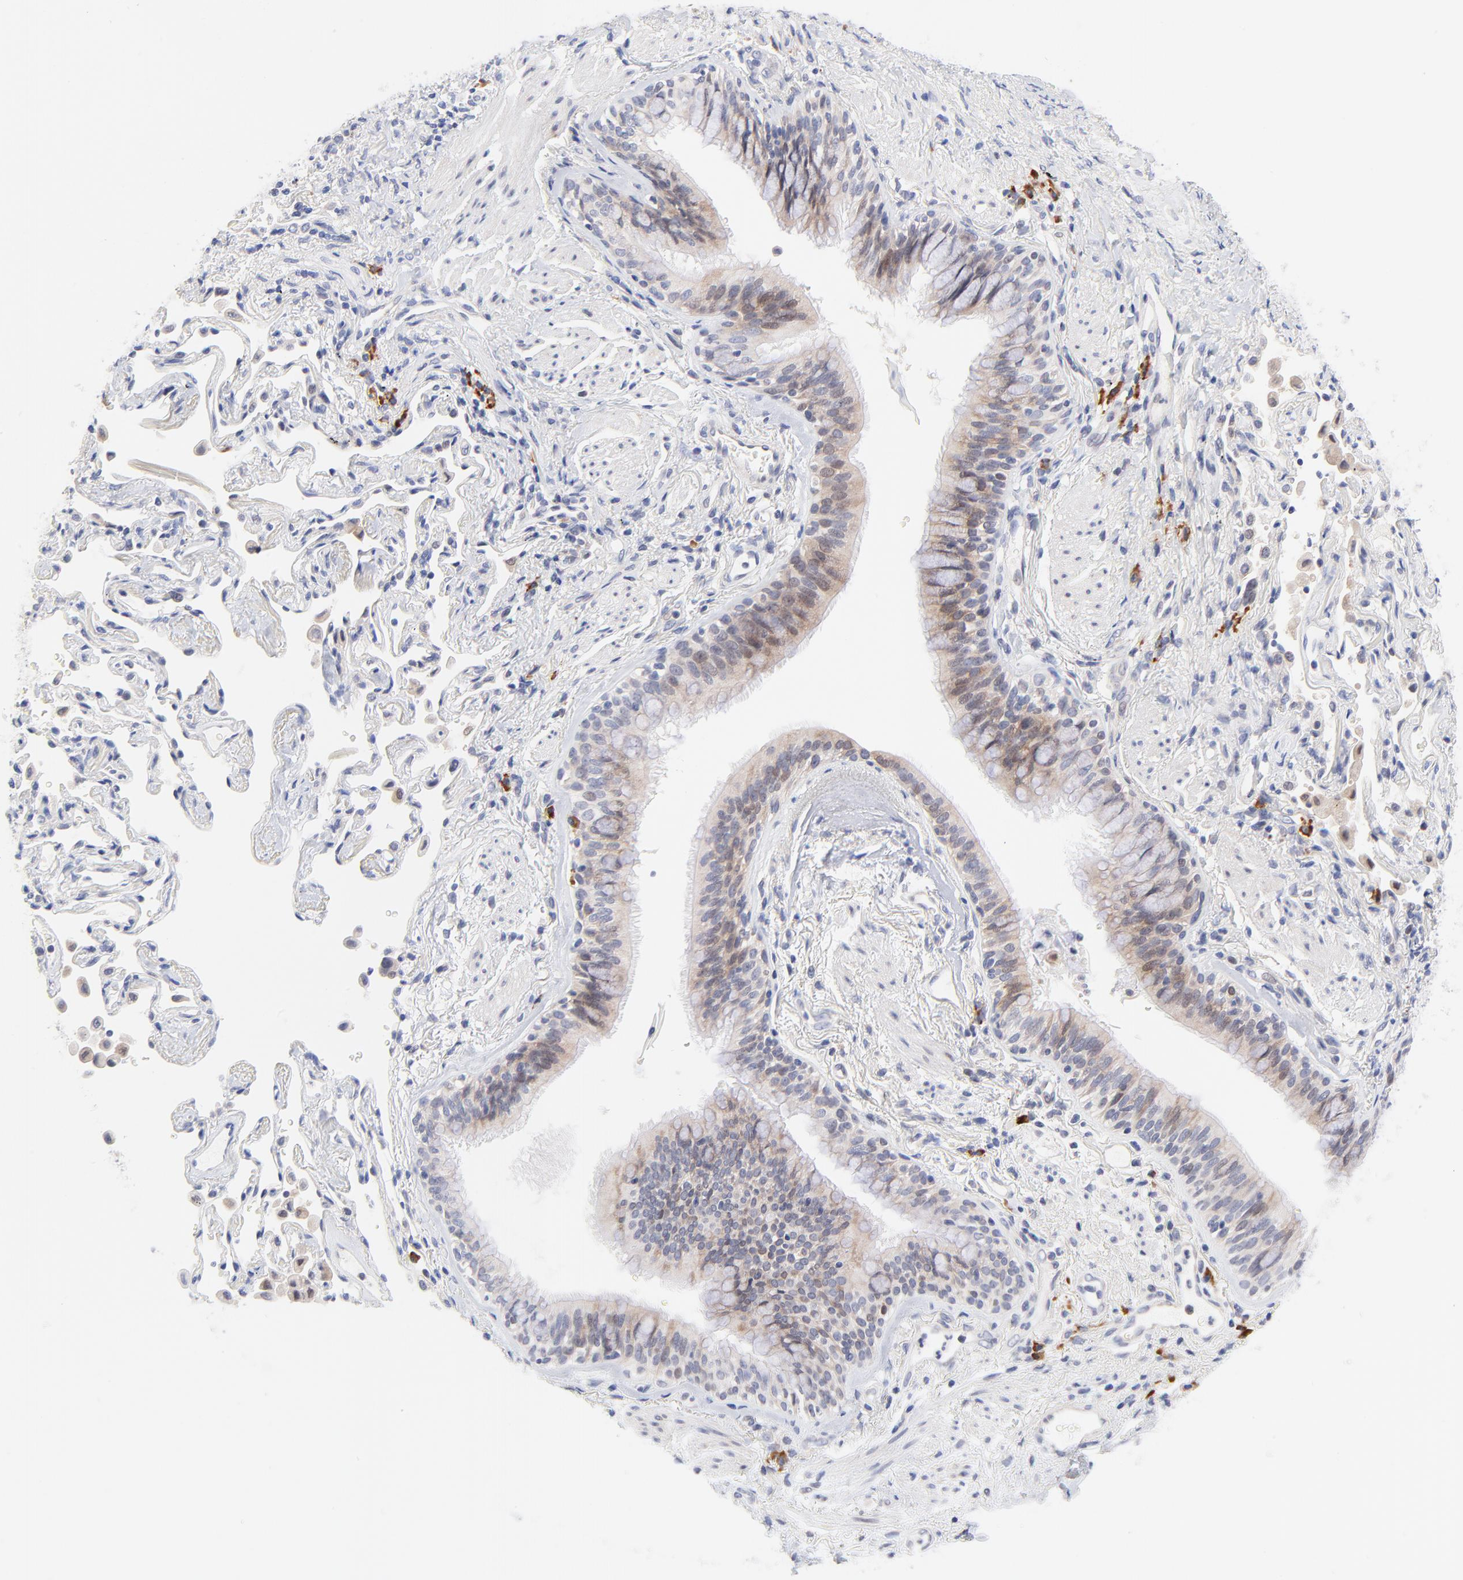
{"staining": {"intensity": "weak", "quantity": "25%-75%", "location": "cytoplasmic/membranous"}, "tissue": "lung cancer", "cell_type": "Tumor cells", "image_type": "cancer", "snomed": [{"axis": "morphology", "description": "Squamous cell carcinoma, NOS"}, {"axis": "topography", "description": "Lung"}], "caption": "This is a micrograph of IHC staining of lung cancer (squamous cell carcinoma), which shows weak expression in the cytoplasmic/membranous of tumor cells.", "gene": "AFF2", "patient": {"sex": "female", "age": 67}}